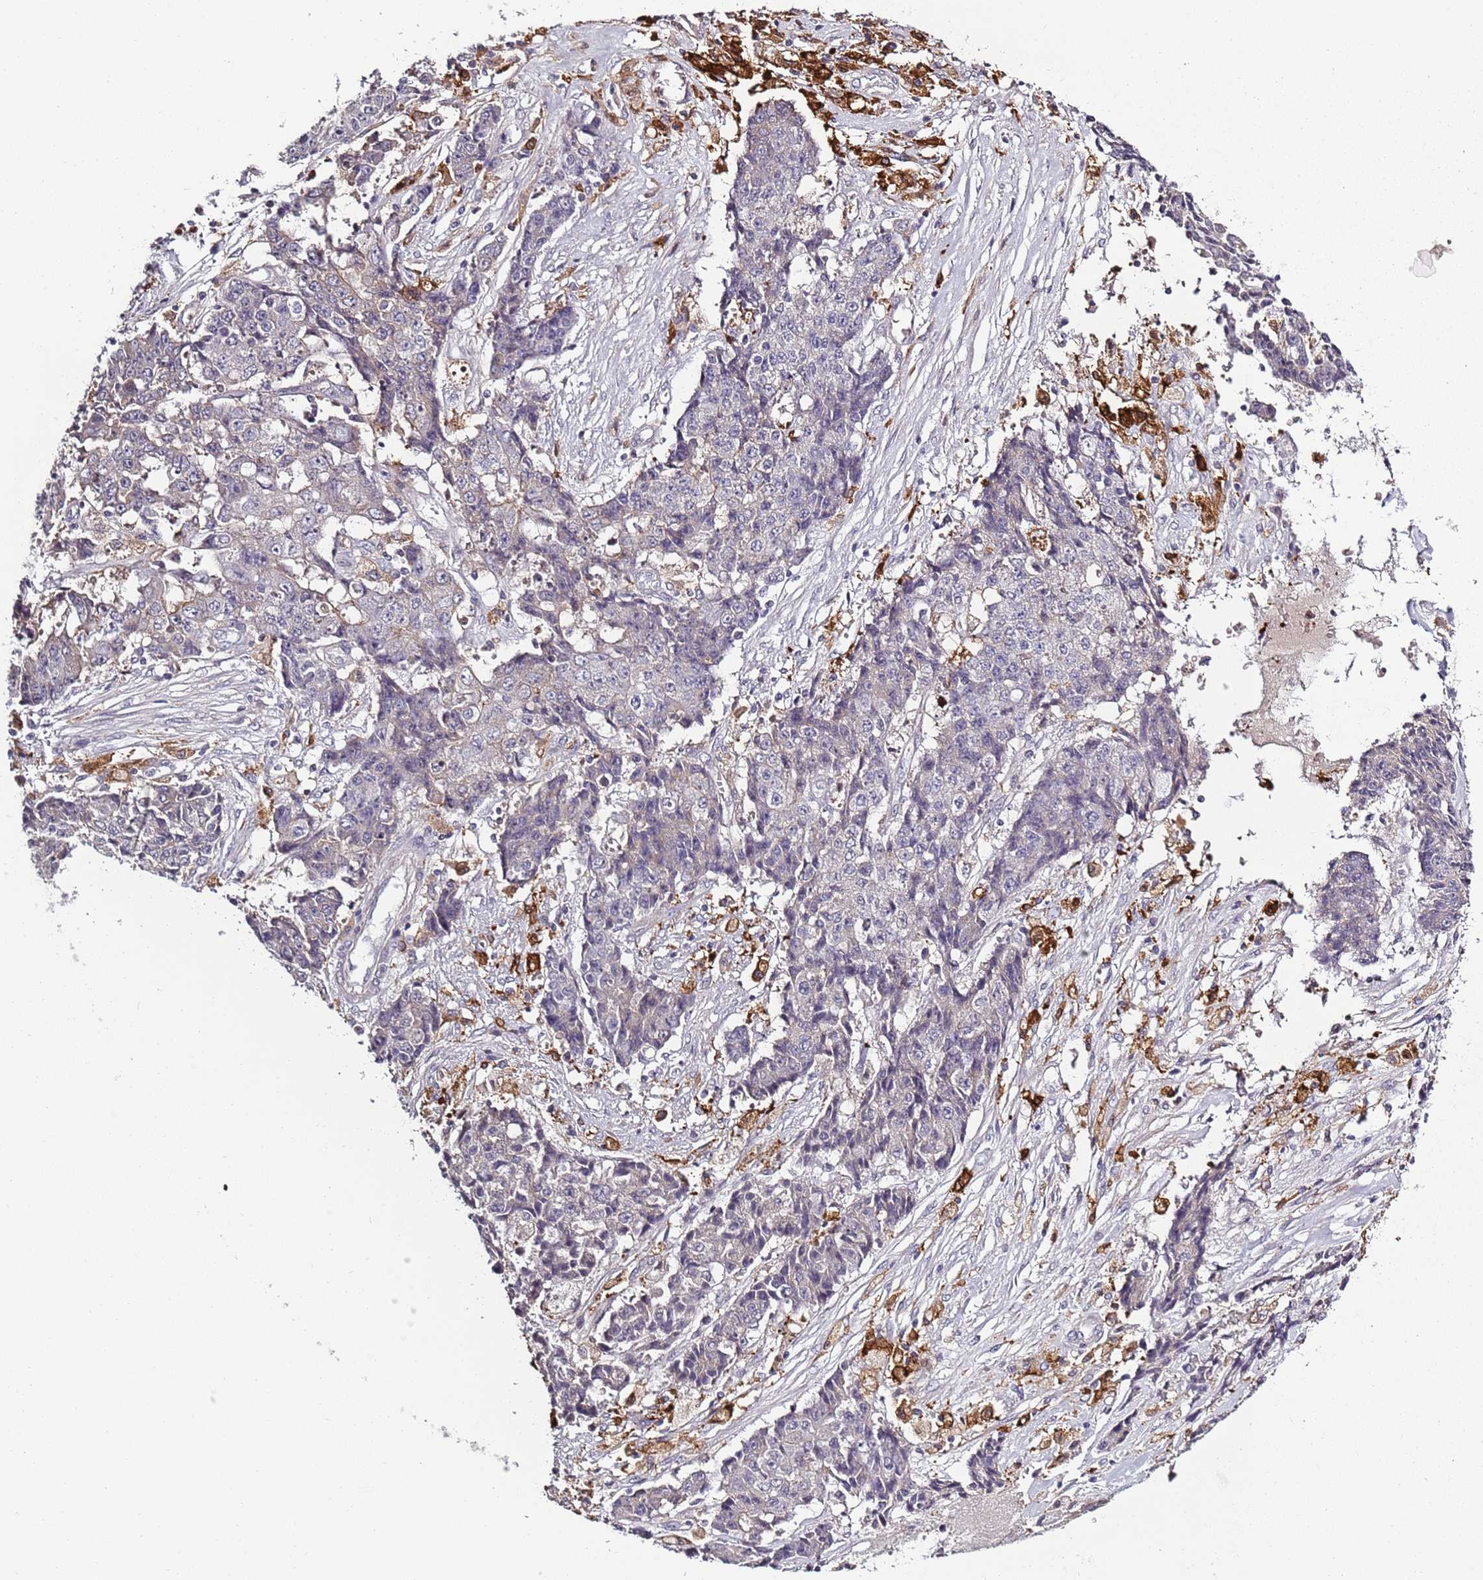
{"staining": {"intensity": "negative", "quantity": "none", "location": "none"}, "tissue": "ovarian cancer", "cell_type": "Tumor cells", "image_type": "cancer", "snomed": [{"axis": "morphology", "description": "Carcinoma, endometroid"}, {"axis": "topography", "description": "Ovary"}], "caption": "The immunohistochemistry (IHC) image has no significant staining in tumor cells of ovarian cancer tissue.", "gene": "CC2D2B", "patient": {"sex": "female", "age": 42}}